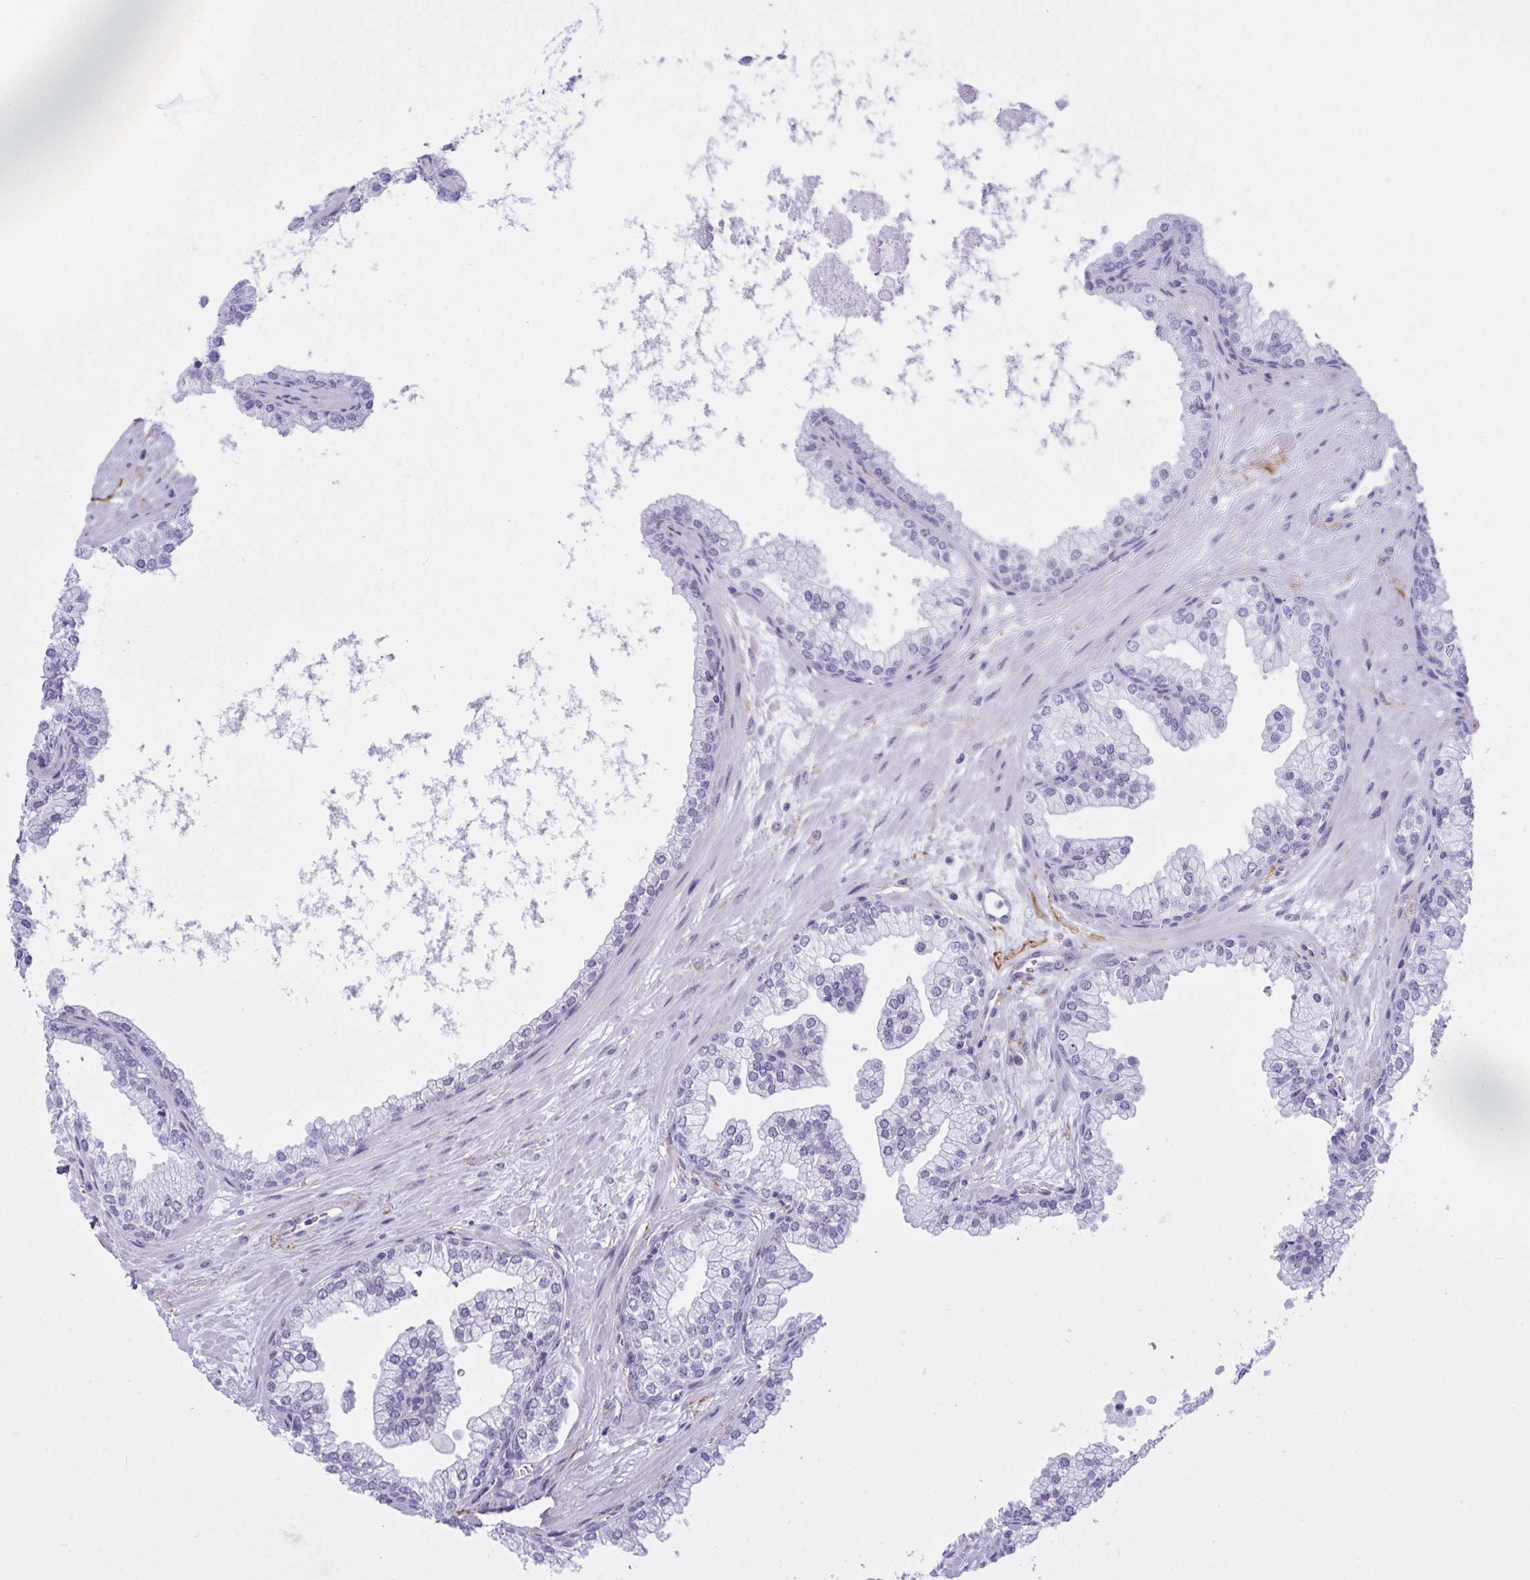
{"staining": {"intensity": "negative", "quantity": "none", "location": "none"}, "tissue": "prostate", "cell_type": "Glandular cells", "image_type": "normal", "snomed": [{"axis": "morphology", "description": "Normal tissue, NOS"}, {"axis": "topography", "description": "Prostate"}, {"axis": "topography", "description": "Peripheral nerve tissue"}], "caption": "High magnification brightfield microscopy of benign prostate stained with DAB (3,3'-diaminobenzidine) (brown) and counterstained with hematoxylin (blue): glandular cells show no significant expression. (Stains: DAB immunohistochemistry (IHC) with hematoxylin counter stain, Microscopy: brightfield microscopy at high magnification).", "gene": "ELN", "patient": {"sex": "male", "age": 61}}